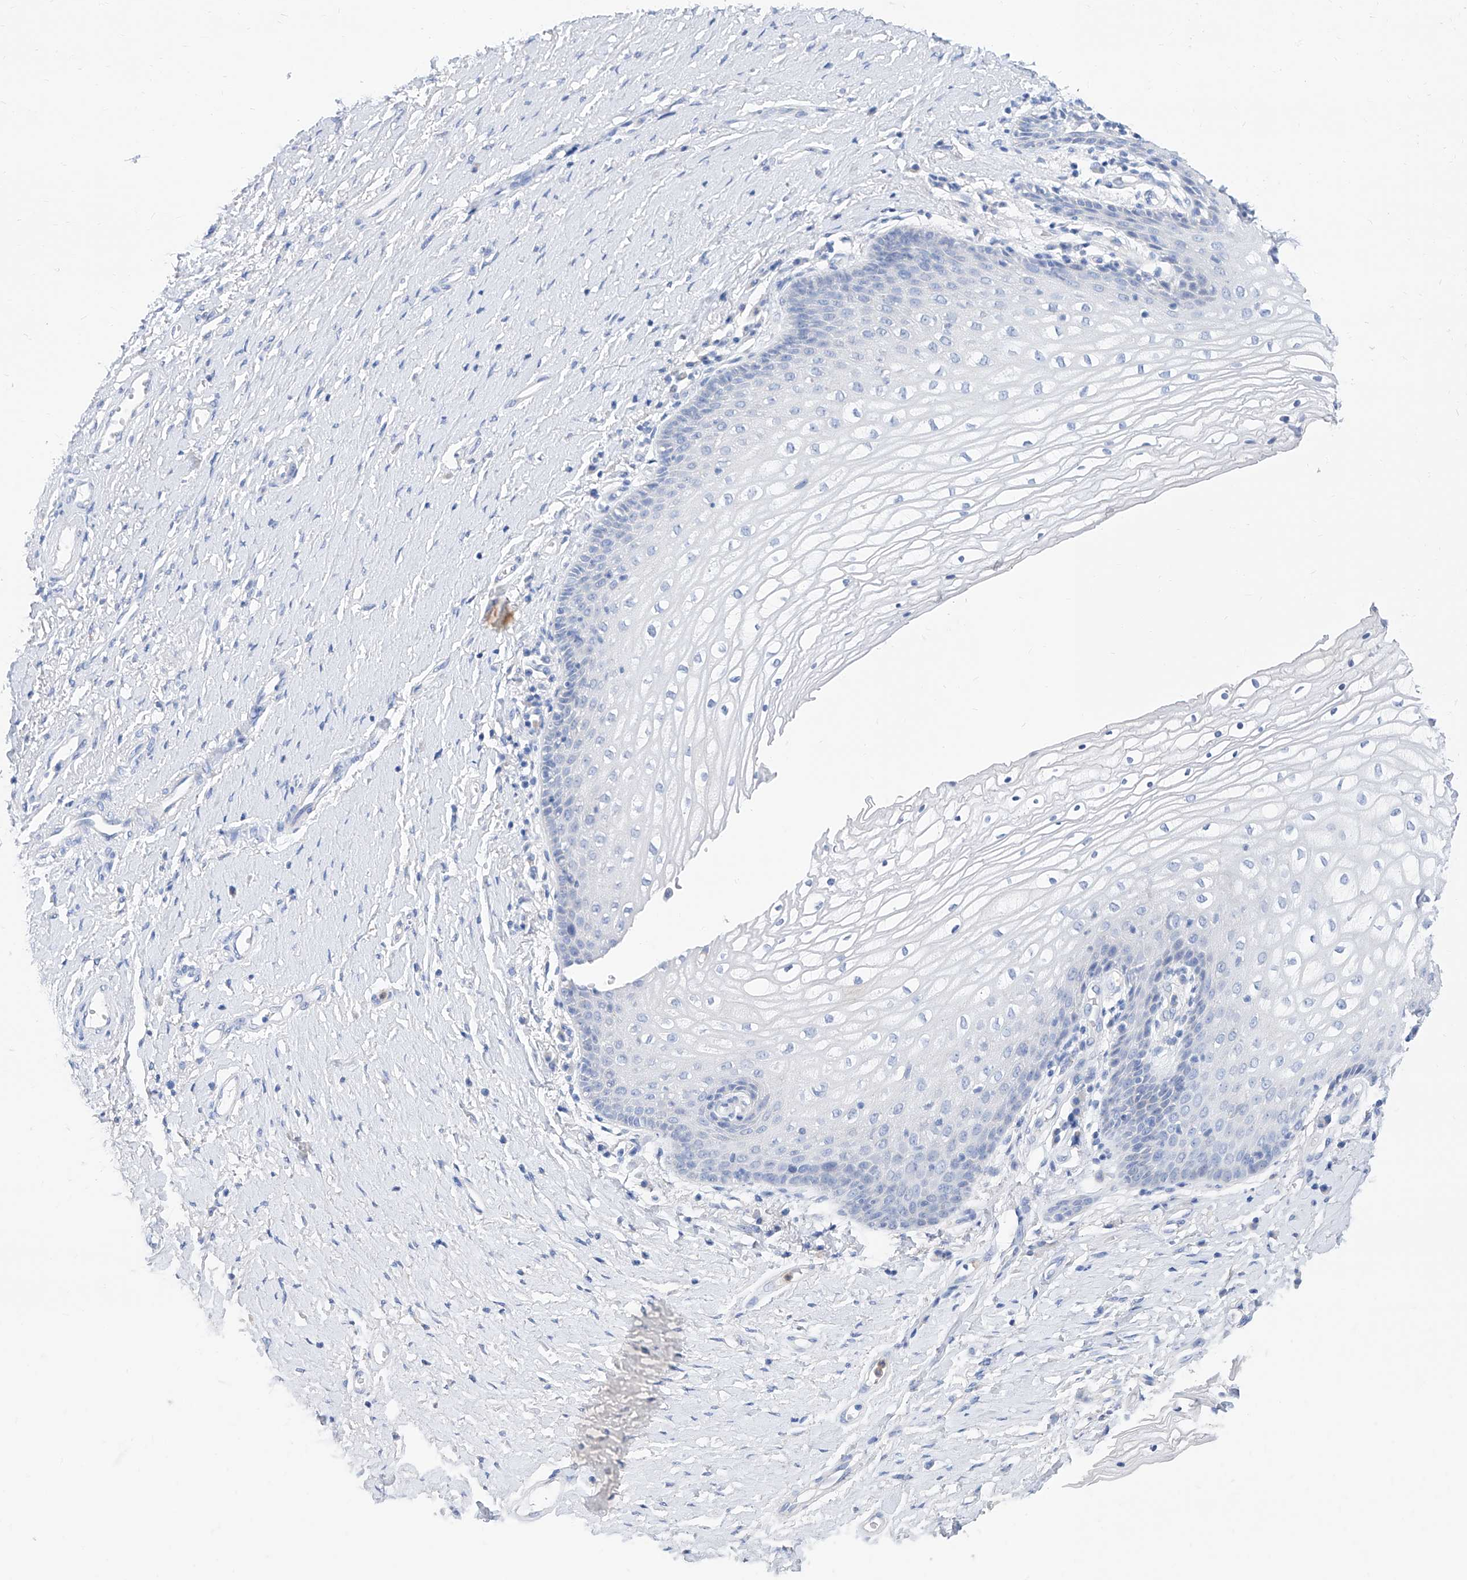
{"staining": {"intensity": "negative", "quantity": "none", "location": "none"}, "tissue": "vagina", "cell_type": "Squamous epithelial cells", "image_type": "normal", "snomed": [{"axis": "morphology", "description": "Normal tissue, NOS"}, {"axis": "topography", "description": "Vagina"}], "caption": "IHC histopathology image of unremarkable vagina: human vagina stained with DAB (3,3'-diaminobenzidine) reveals no significant protein positivity in squamous epithelial cells.", "gene": "SLC25A29", "patient": {"sex": "female", "age": 60}}